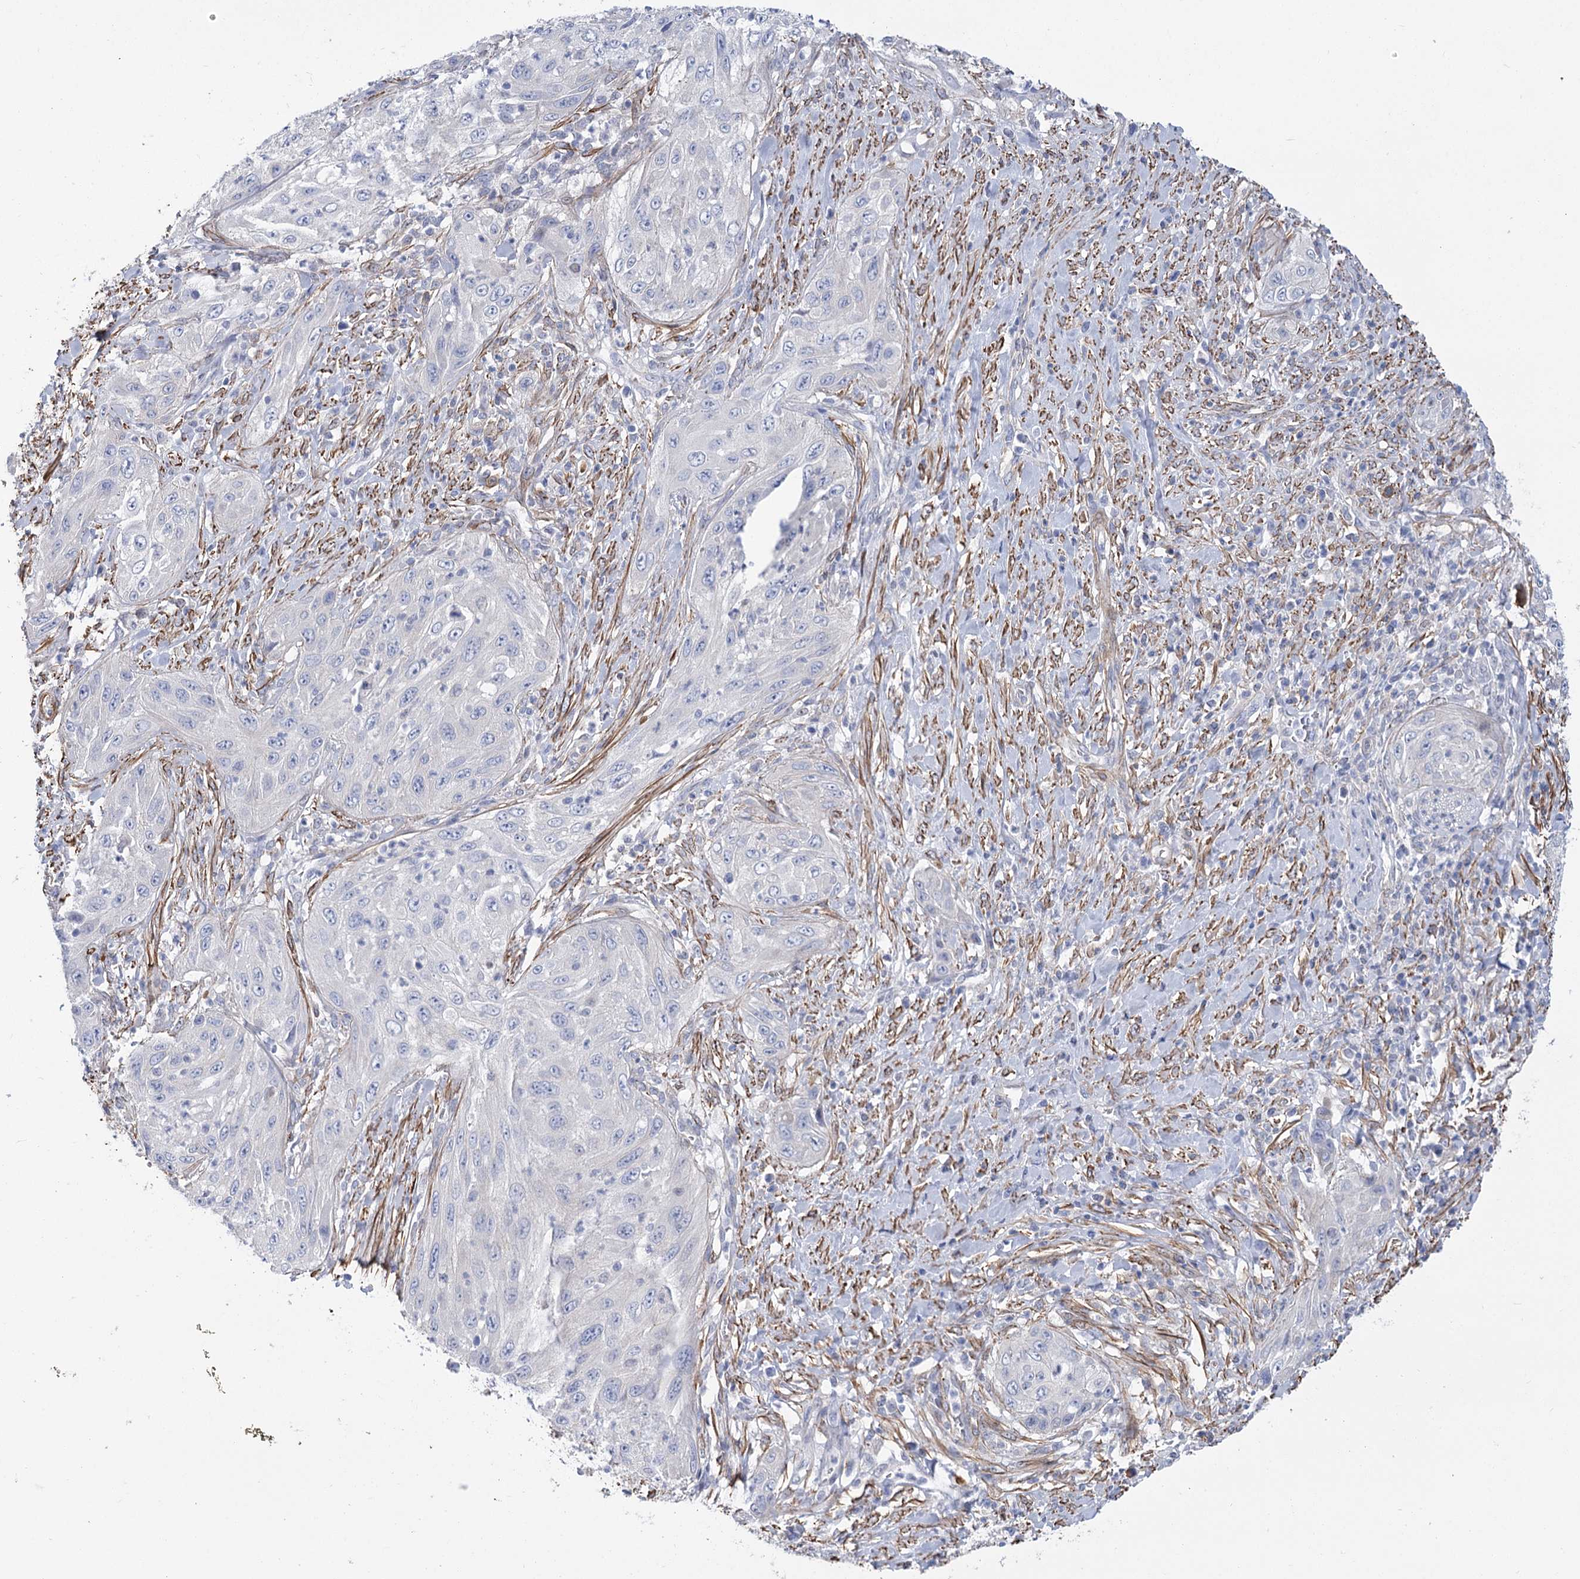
{"staining": {"intensity": "negative", "quantity": "none", "location": "none"}, "tissue": "cervical cancer", "cell_type": "Tumor cells", "image_type": "cancer", "snomed": [{"axis": "morphology", "description": "Squamous cell carcinoma, NOS"}, {"axis": "topography", "description": "Cervix"}], "caption": "The immunohistochemistry image has no significant positivity in tumor cells of cervical cancer tissue.", "gene": "WASHC3", "patient": {"sex": "female", "age": 42}}